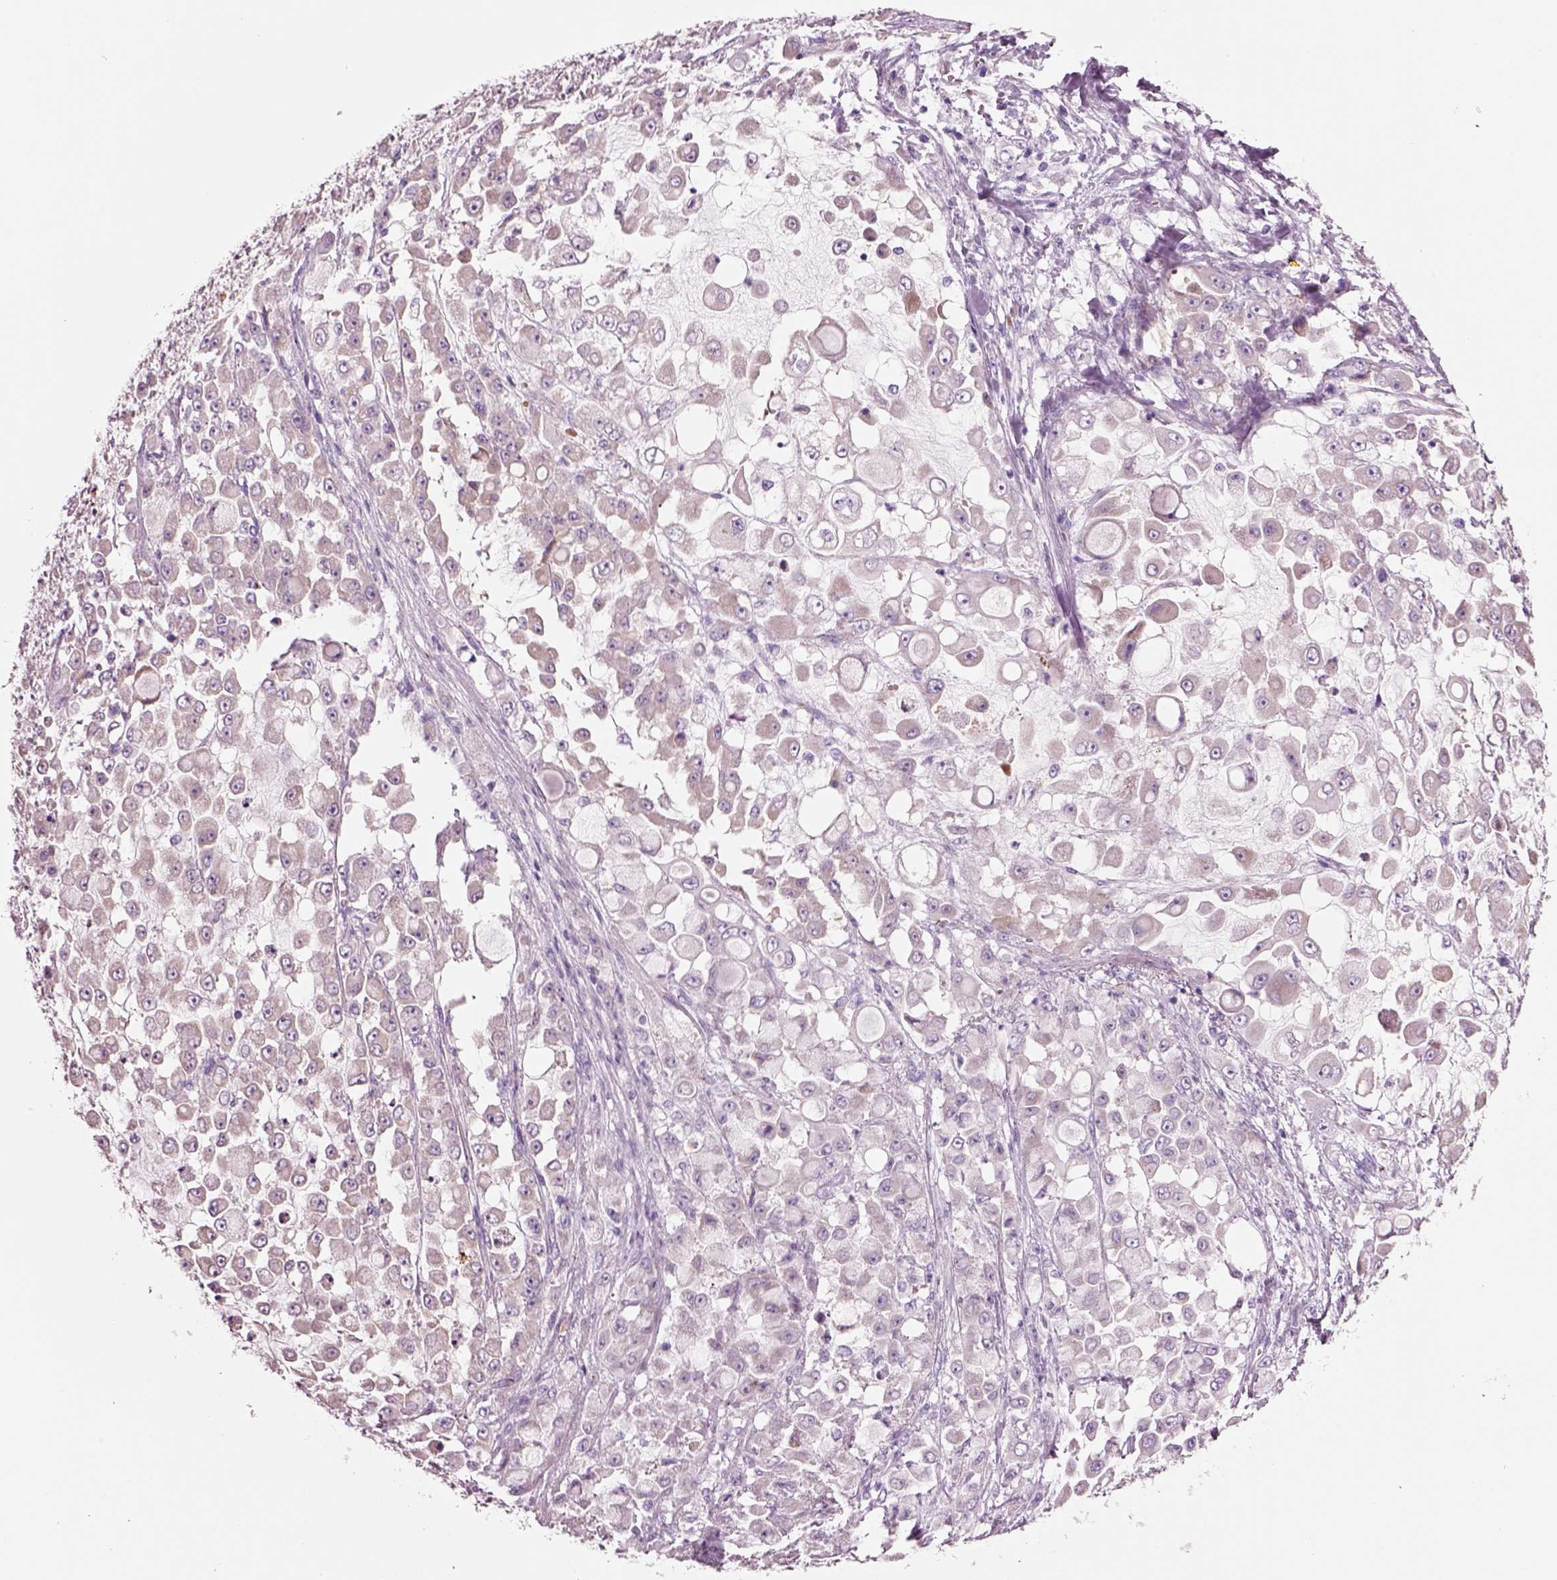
{"staining": {"intensity": "negative", "quantity": "none", "location": "none"}, "tissue": "stomach cancer", "cell_type": "Tumor cells", "image_type": "cancer", "snomed": [{"axis": "morphology", "description": "Adenocarcinoma, NOS"}, {"axis": "topography", "description": "Stomach"}], "caption": "The photomicrograph reveals no significant positivity in tumor cells of stomach cancer.", "gene": "PLPP7", "patient": {"sex": "female", "age": 76}}